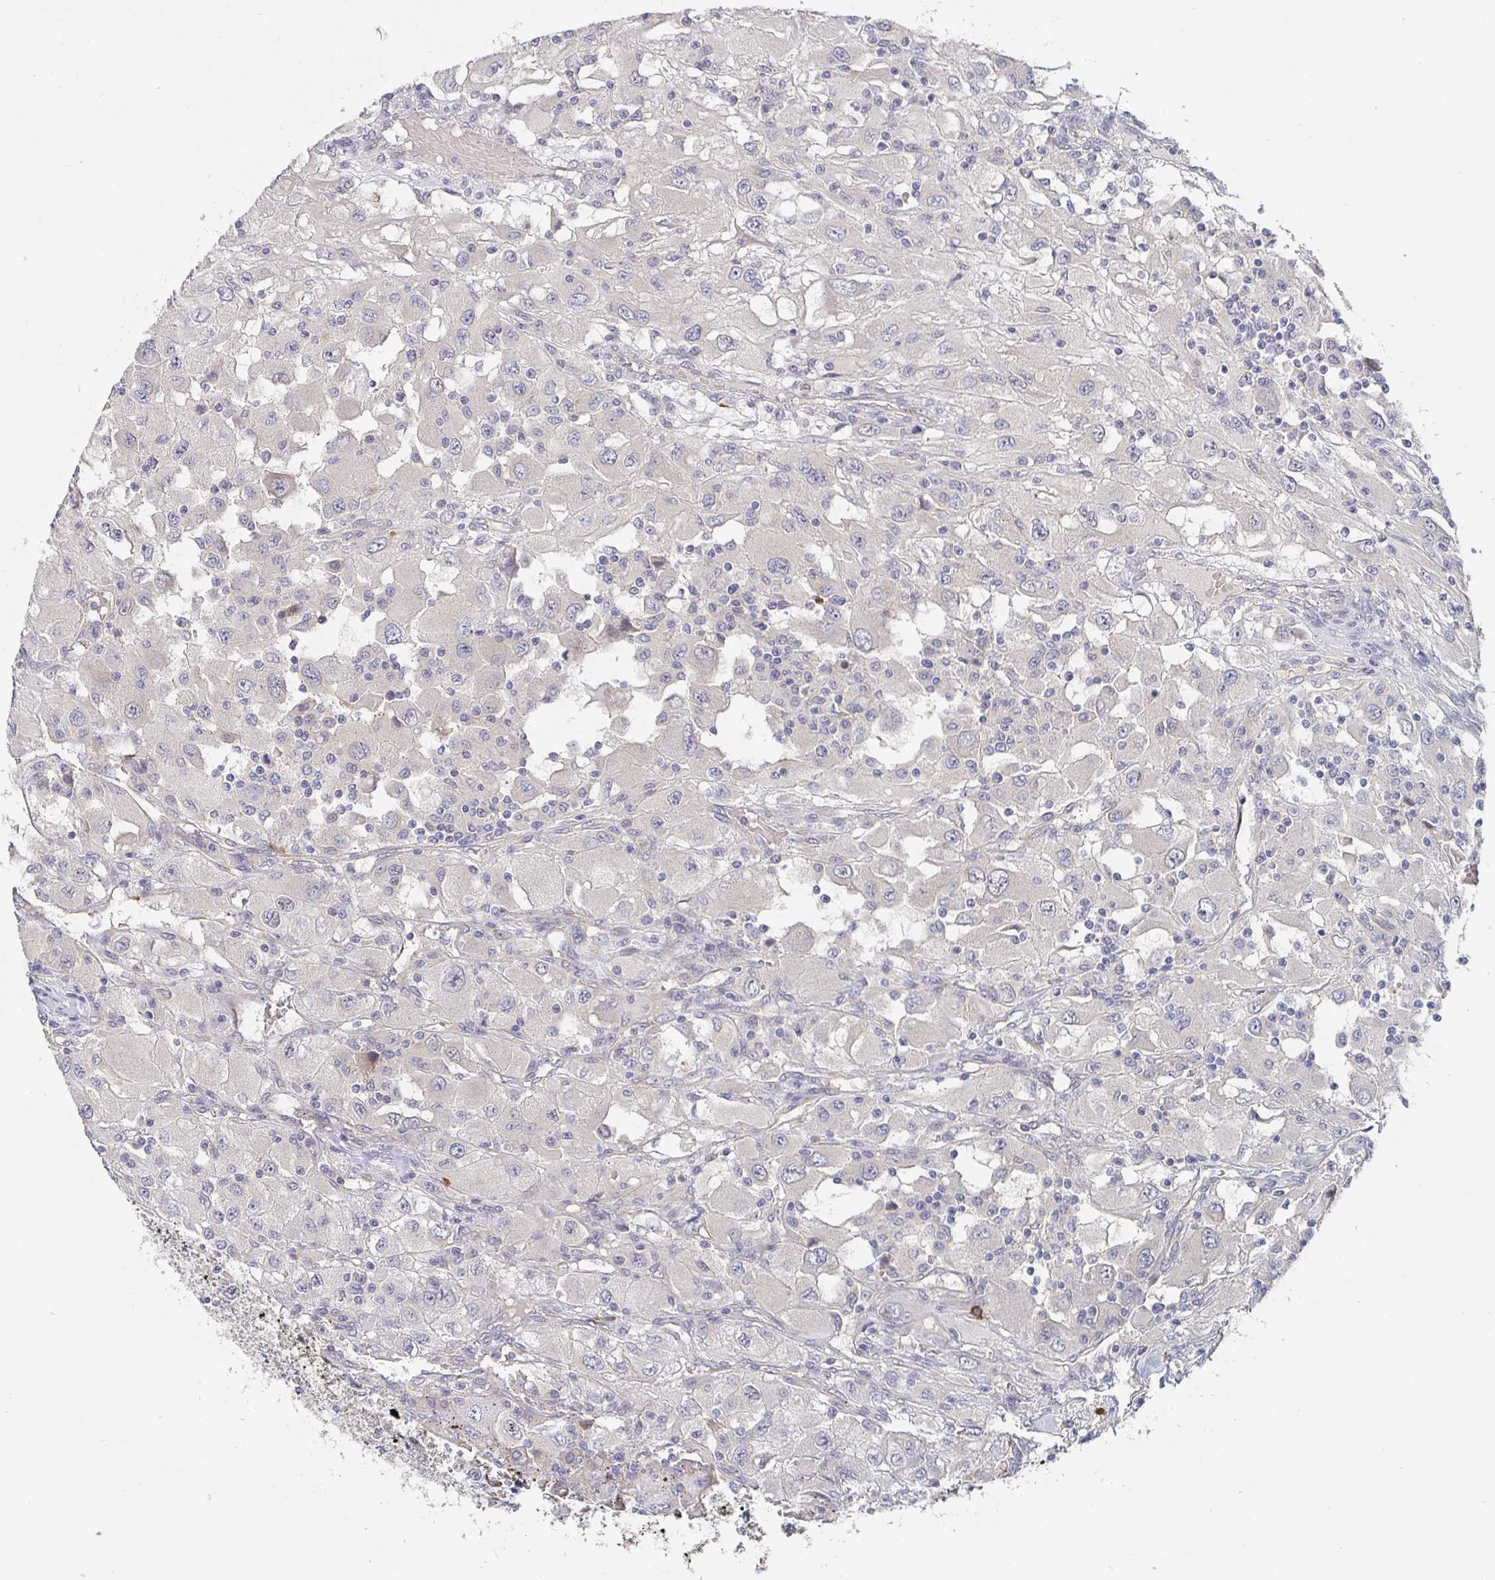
{"staining": {"intensity": "negative", "quantity": "none", "location": "none"}, "tissue": "renal cancer", "cell_type": "Tumor cells", "image_type": "cancer", "snomed": [{"axis": "morphology", "description": "Adenocarcinoma, NOS"}, {"axis": "topography", "description": "Kidney"}], "caption": "A high-resolution image shows immunohistochemistry staining of adenocarcinoma (renal), which displays no significant expression in tumor cells.", "gene": "MEIS1", "patient": {"sex": "female", "age": 67}}